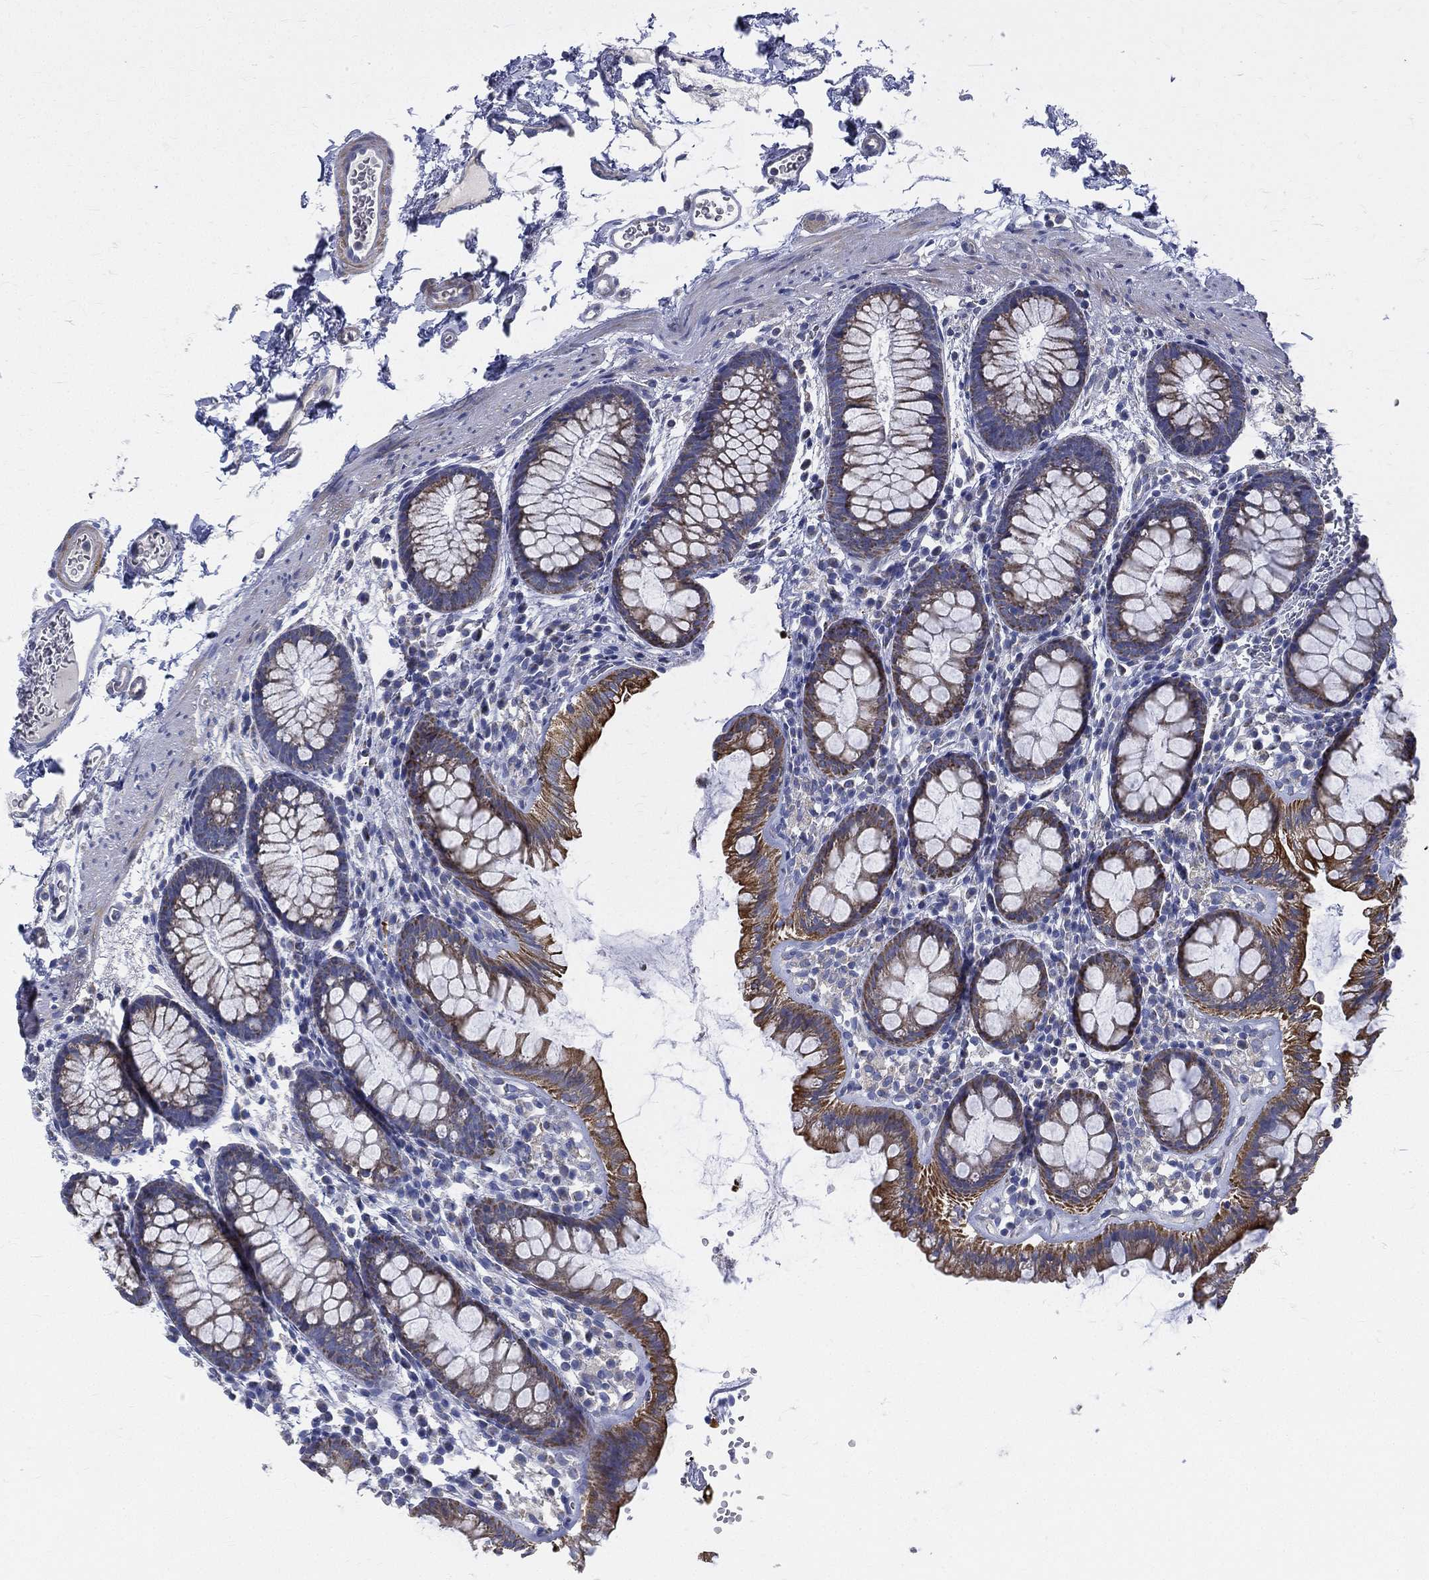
{"staining": {"intensity": "negative", "quantity": "none", "location": "none"}, "tissue": "colon", "cell_type": "Endothelial cells", "image_type": "normal", "snomed": [{"axis": "morphology", "description": "Normal tissue, NOS"}, {"axis": "topography", "description": "Colon"}], "caption": "There is no significant expression in endothelial cells of colon. (DAB immunohistochemistry with hematoxylin counter stain).", "gene": "PWWP3A", "patient": {"sex": "male", "age": 76}}